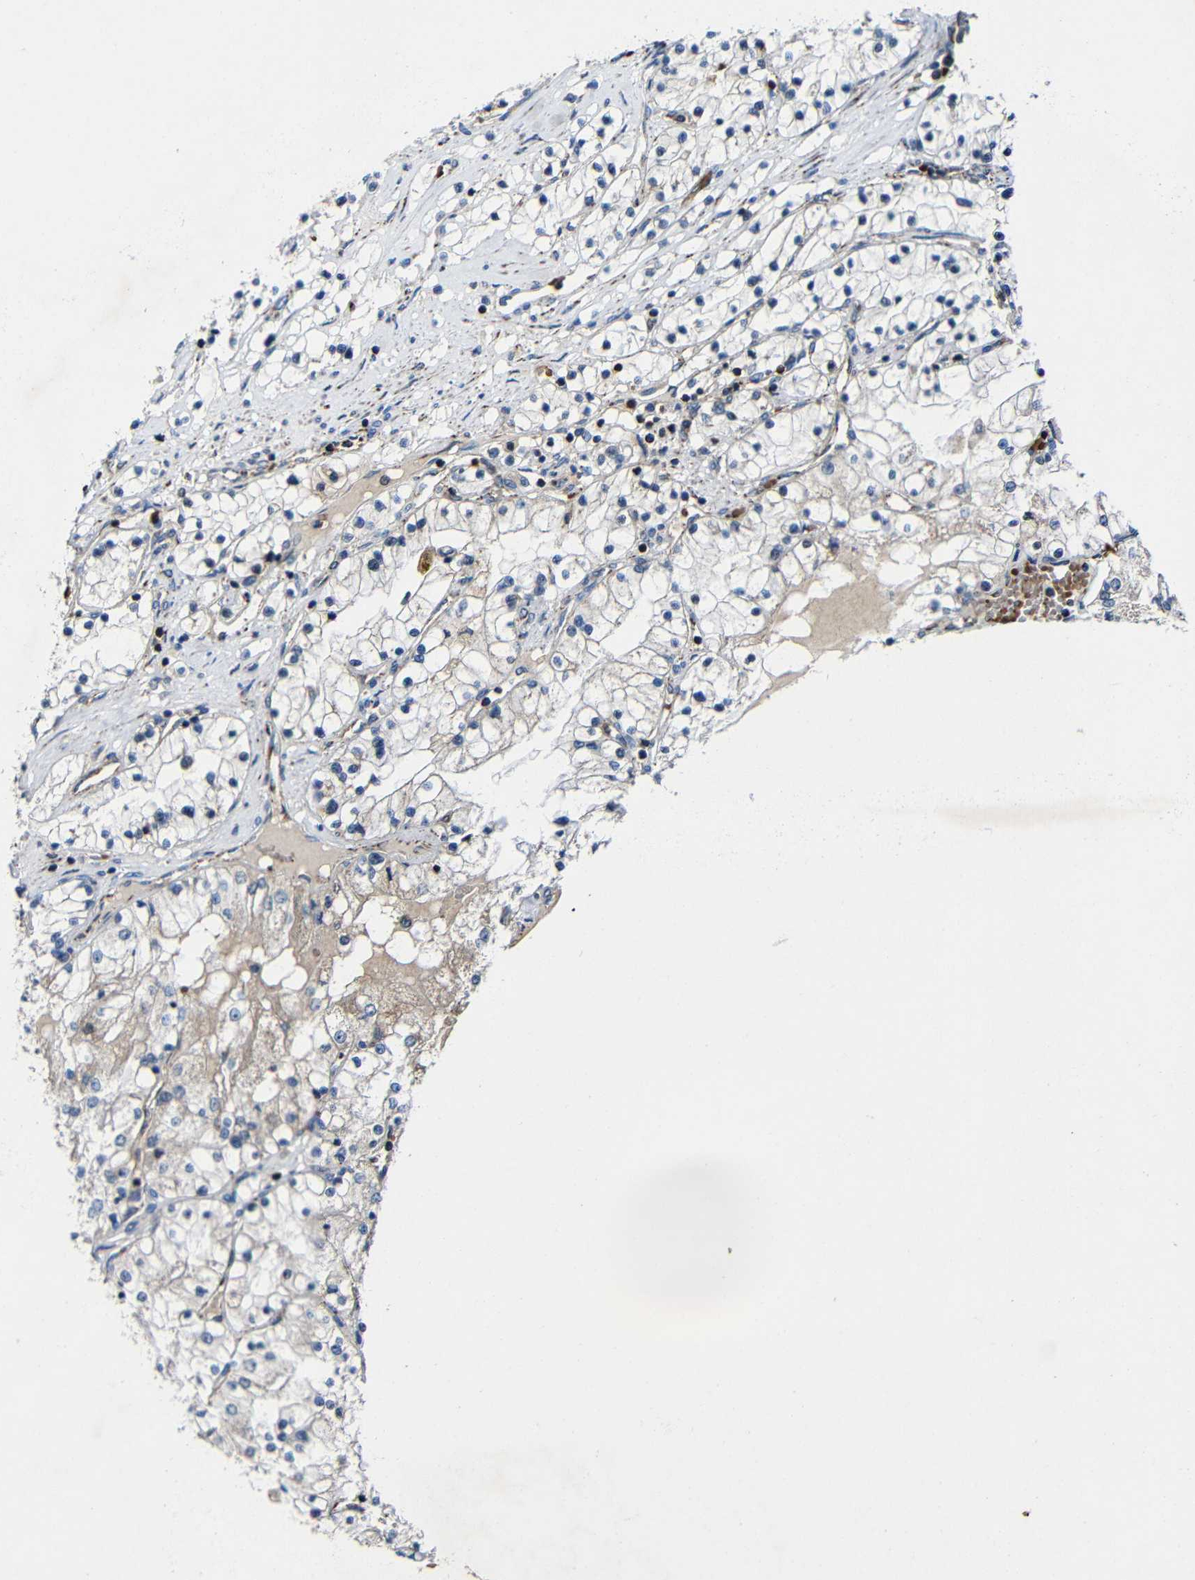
{"staining": {"intensity": "negative", "quantity": "none", "location": "none"}, "tissue": "renal cancer", "cell_type": "Tumor cells", "image_type": "cancer", "snomed": [{"axis": "morphology", "description": "Adenocarcinoma, NOS"}, {"axis": "topography", "description": "Kidney"}], "caption": "A high-resolution image shows immunohistochemistry (IHC) staining of renal adenocarcinoma, which displays no significant expression in tumor cells. (Brightfield microscopy of DAB immunohistochemistry (IHC) at high magnification).", "gene": "CA5B", "patient": {"sex": "male", "age": 68}}